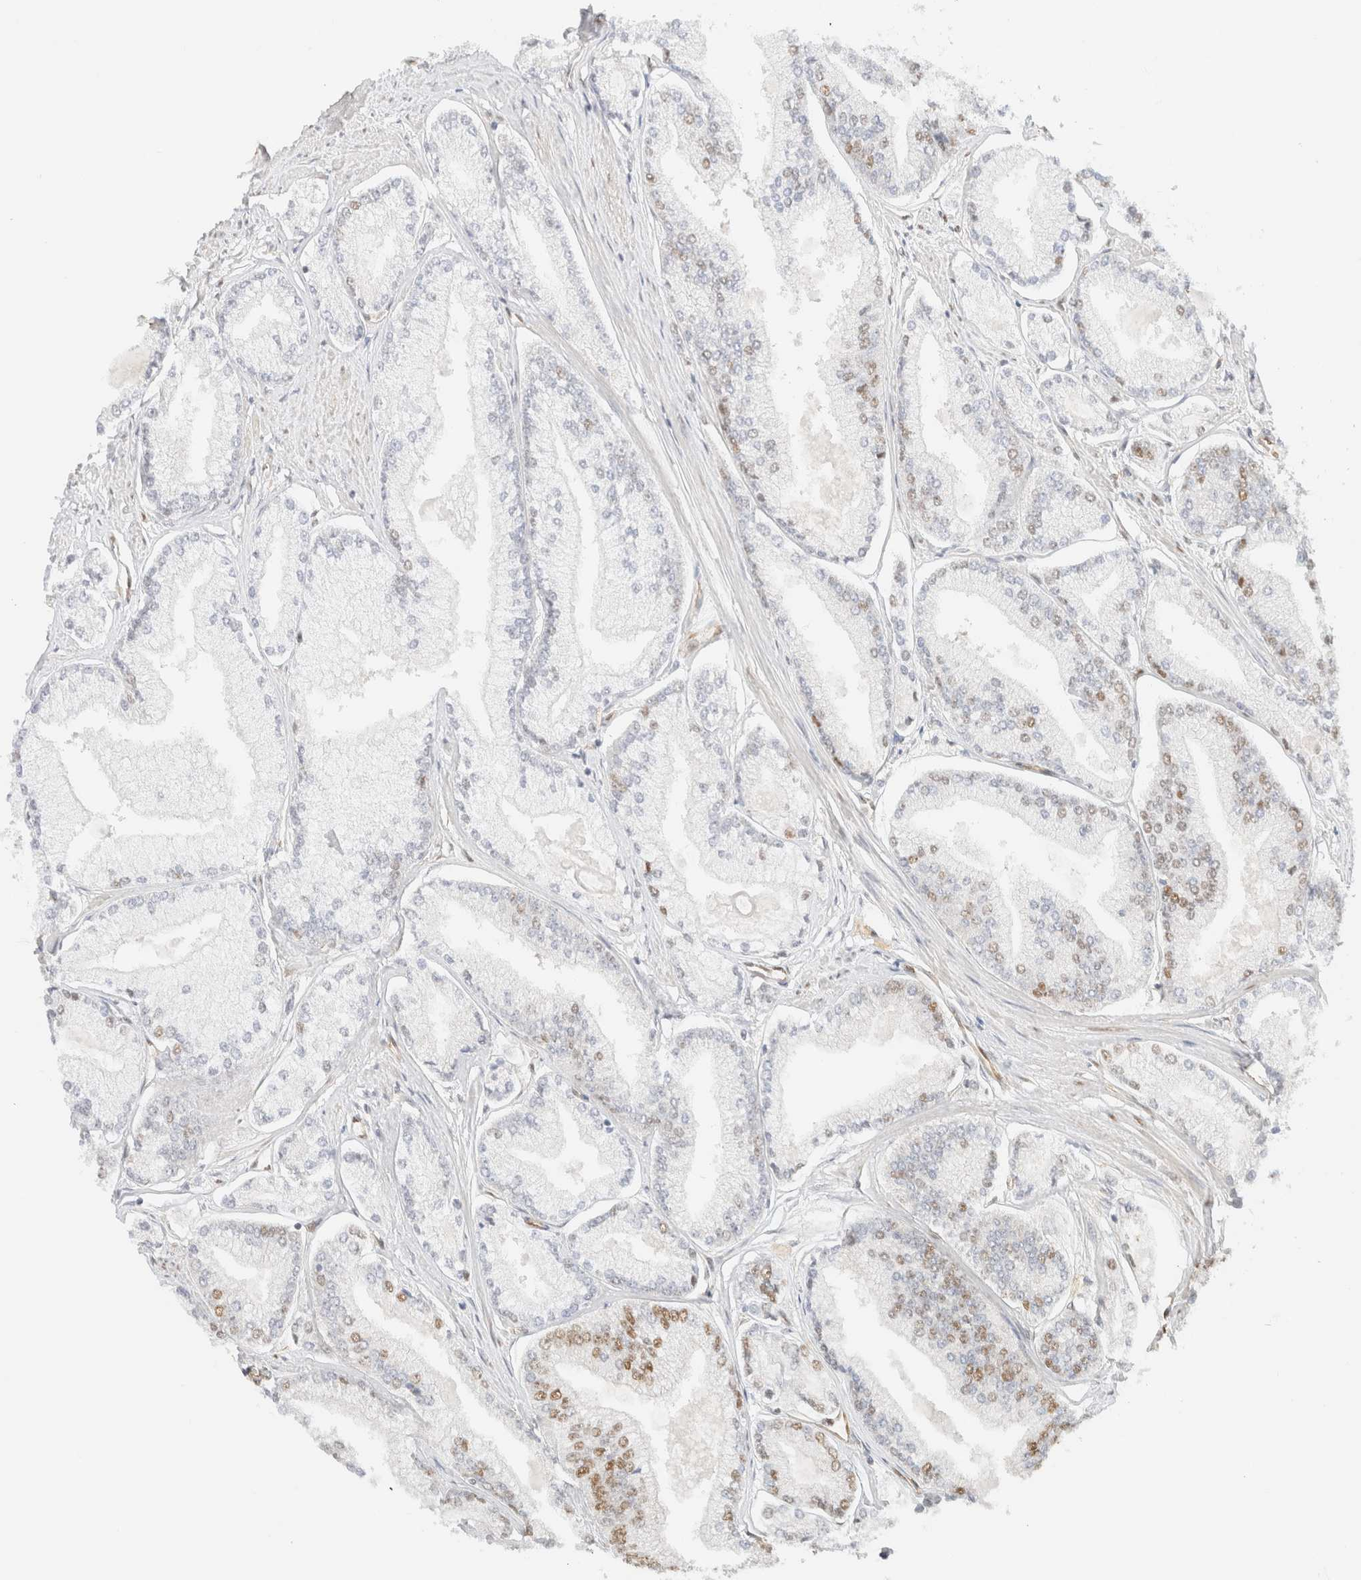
{"staining": {"intensity": "moderate", "quantity": "25%-75%", "location": "nuclear"}, "tissue": "prostate cancer", "cell_type": "Tumor cells", "image_type": "cancer", "snomed": [{"axis": "morphology", "description": "Adenocarcinoma, Low grade"}, {"axis": "topography", "description": "Prostate"}], "caption": "High-magnification brightfield microscopy of prostate cancer stained with DAB (brown) and counterstained with hematoxylin (blue). tumor cells exhibit moderate nuclear positivity is seen in about25%-75% of cells.", "gene": "ARID5A", "patient": {"sex": "male", "age": 52}}